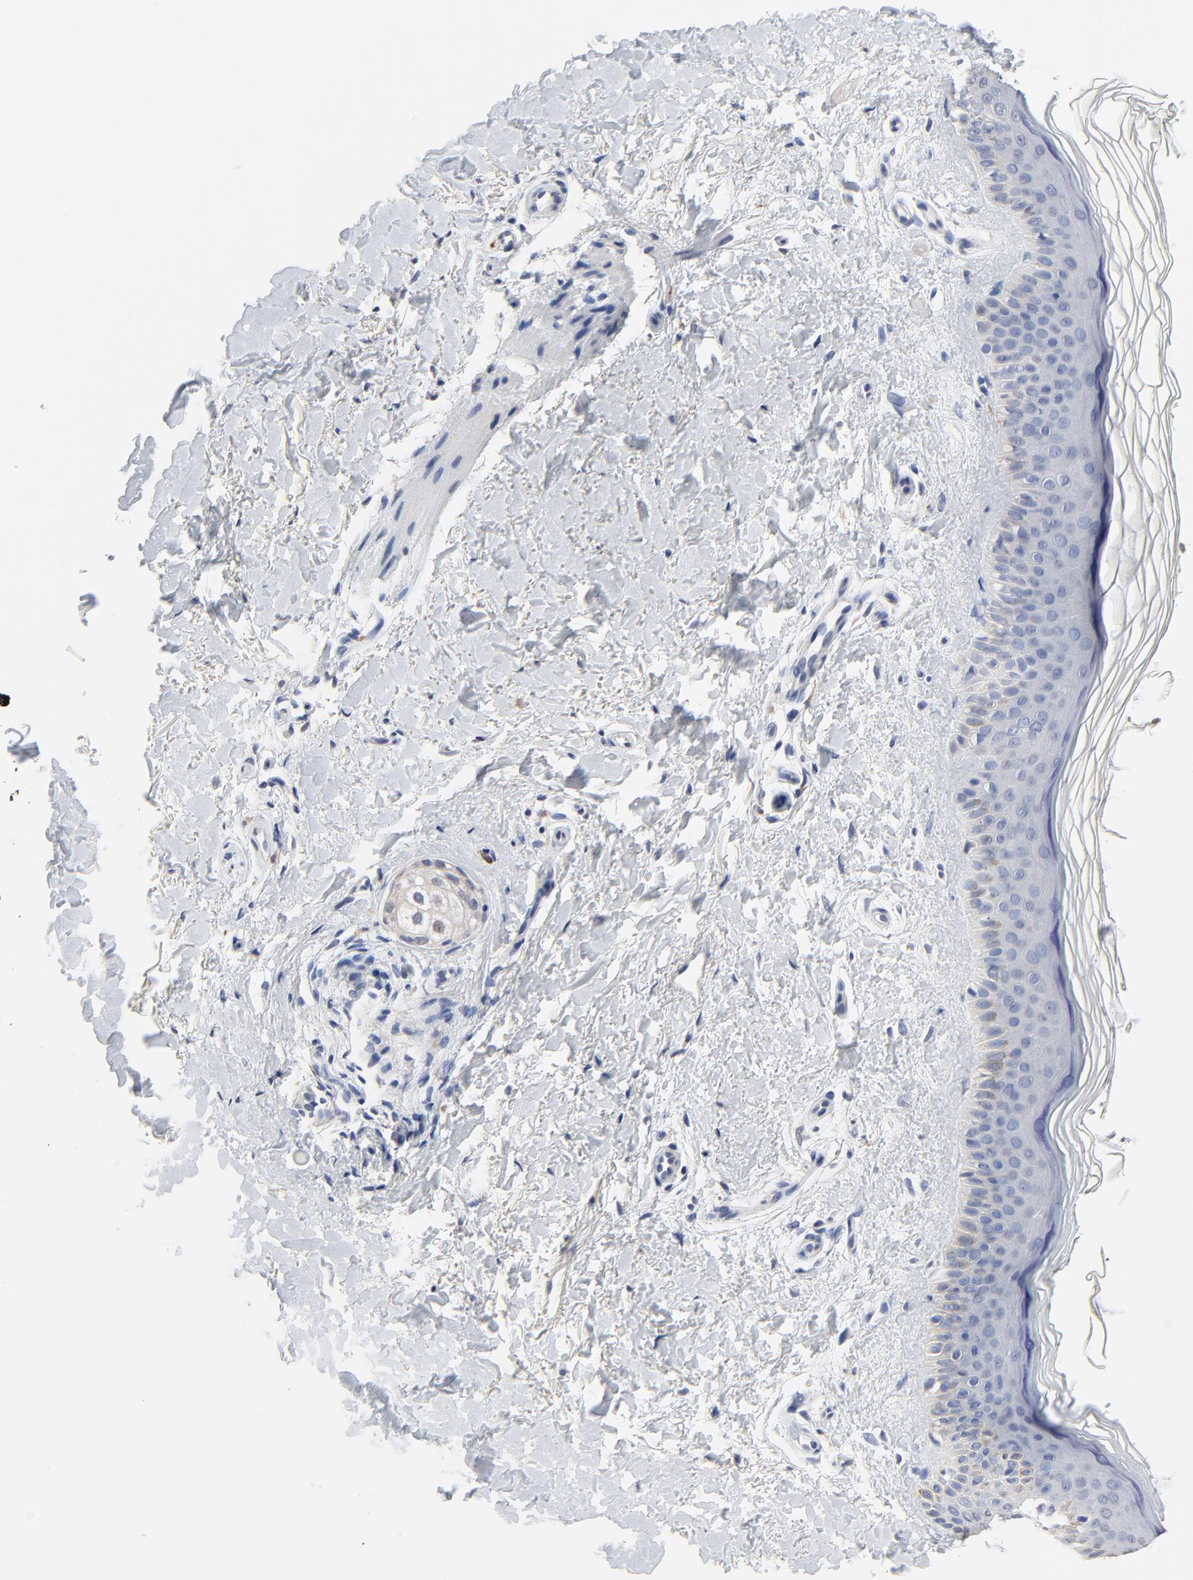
{"staining": {"intensity": "negative", "quantity": "none", "location": "none"}, "tissue": "skin", "cell_type": "Fibroblasts", "image_type": "normal", "snomed": [{"axis": "morphology", "description": "Normal tissue, NOS"}, {"axis": "topography", "description": "Skin"}], "caption": "Skin was stained to show a protein in brown. There is no significant positivity in fibroblasts. The staining was performed using DAB to visualize the protein expression in brown, while the nuclei were stained in blue with hematoxylin (Magnification: 20x).", "gene": "FBXL5", "patient": {"sex": "female", "age": 19}}